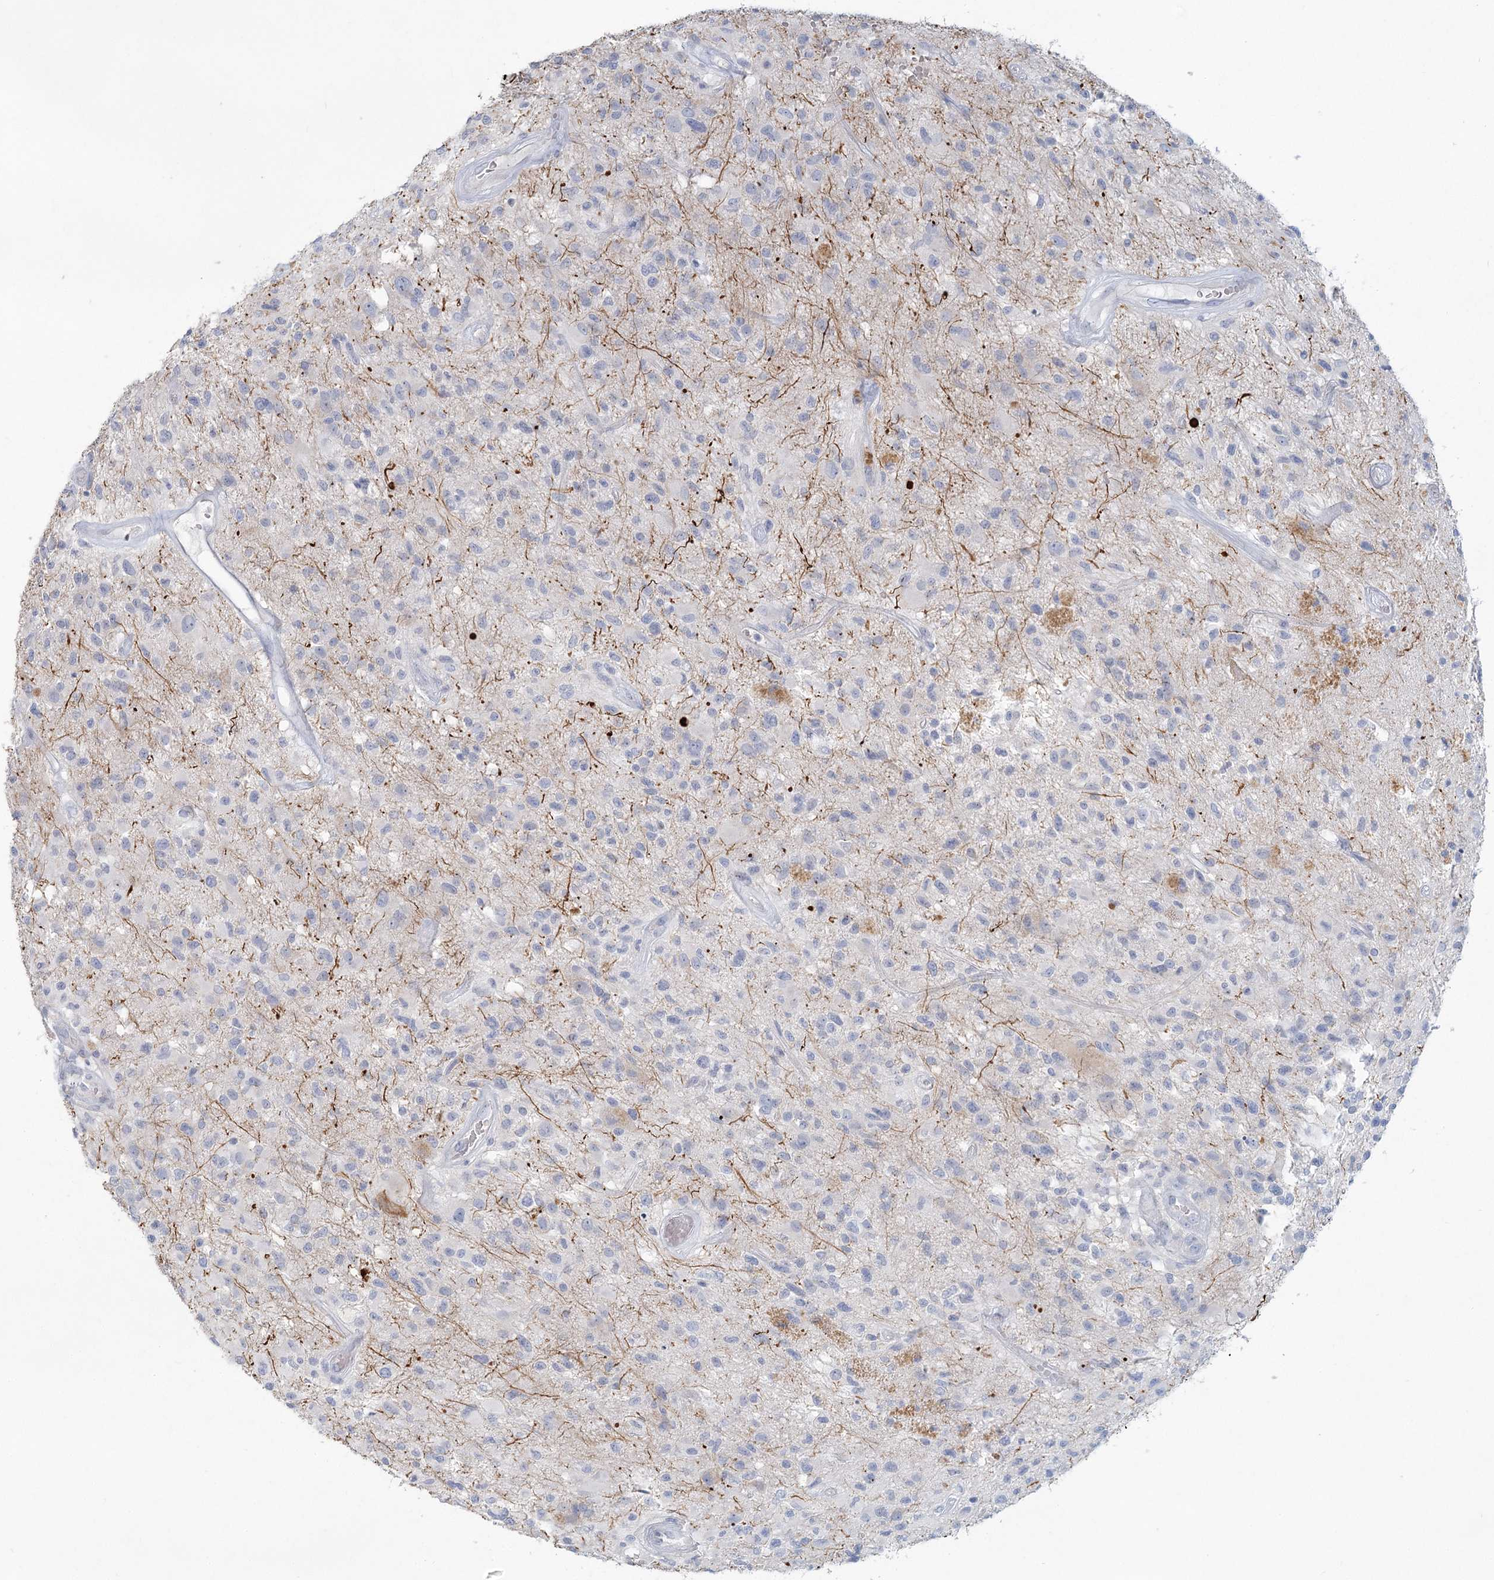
{"staining": {"intensity": "negative", "quantity": "none", "location": "none"}, "tissue": "glioma", "cell_type": "Tumor cells", "image_type": "cancer", "snomed": [{"axis": "morphology", "description": "Glioma, malignant, High grade"}, {"axis": "morphology", "description": "Glioblastoma, NOS"}, {"axis": "topography", "description": "Brain"}], "caption": "High power microscopy histopathology image of an immunohistochemistry (IHC) micrograph of malignant glioma (high-grade), revealing no significant staining in tumor cells.", "gene": "LRP2BP", "patient": {"sex": "male", "age": 60}}